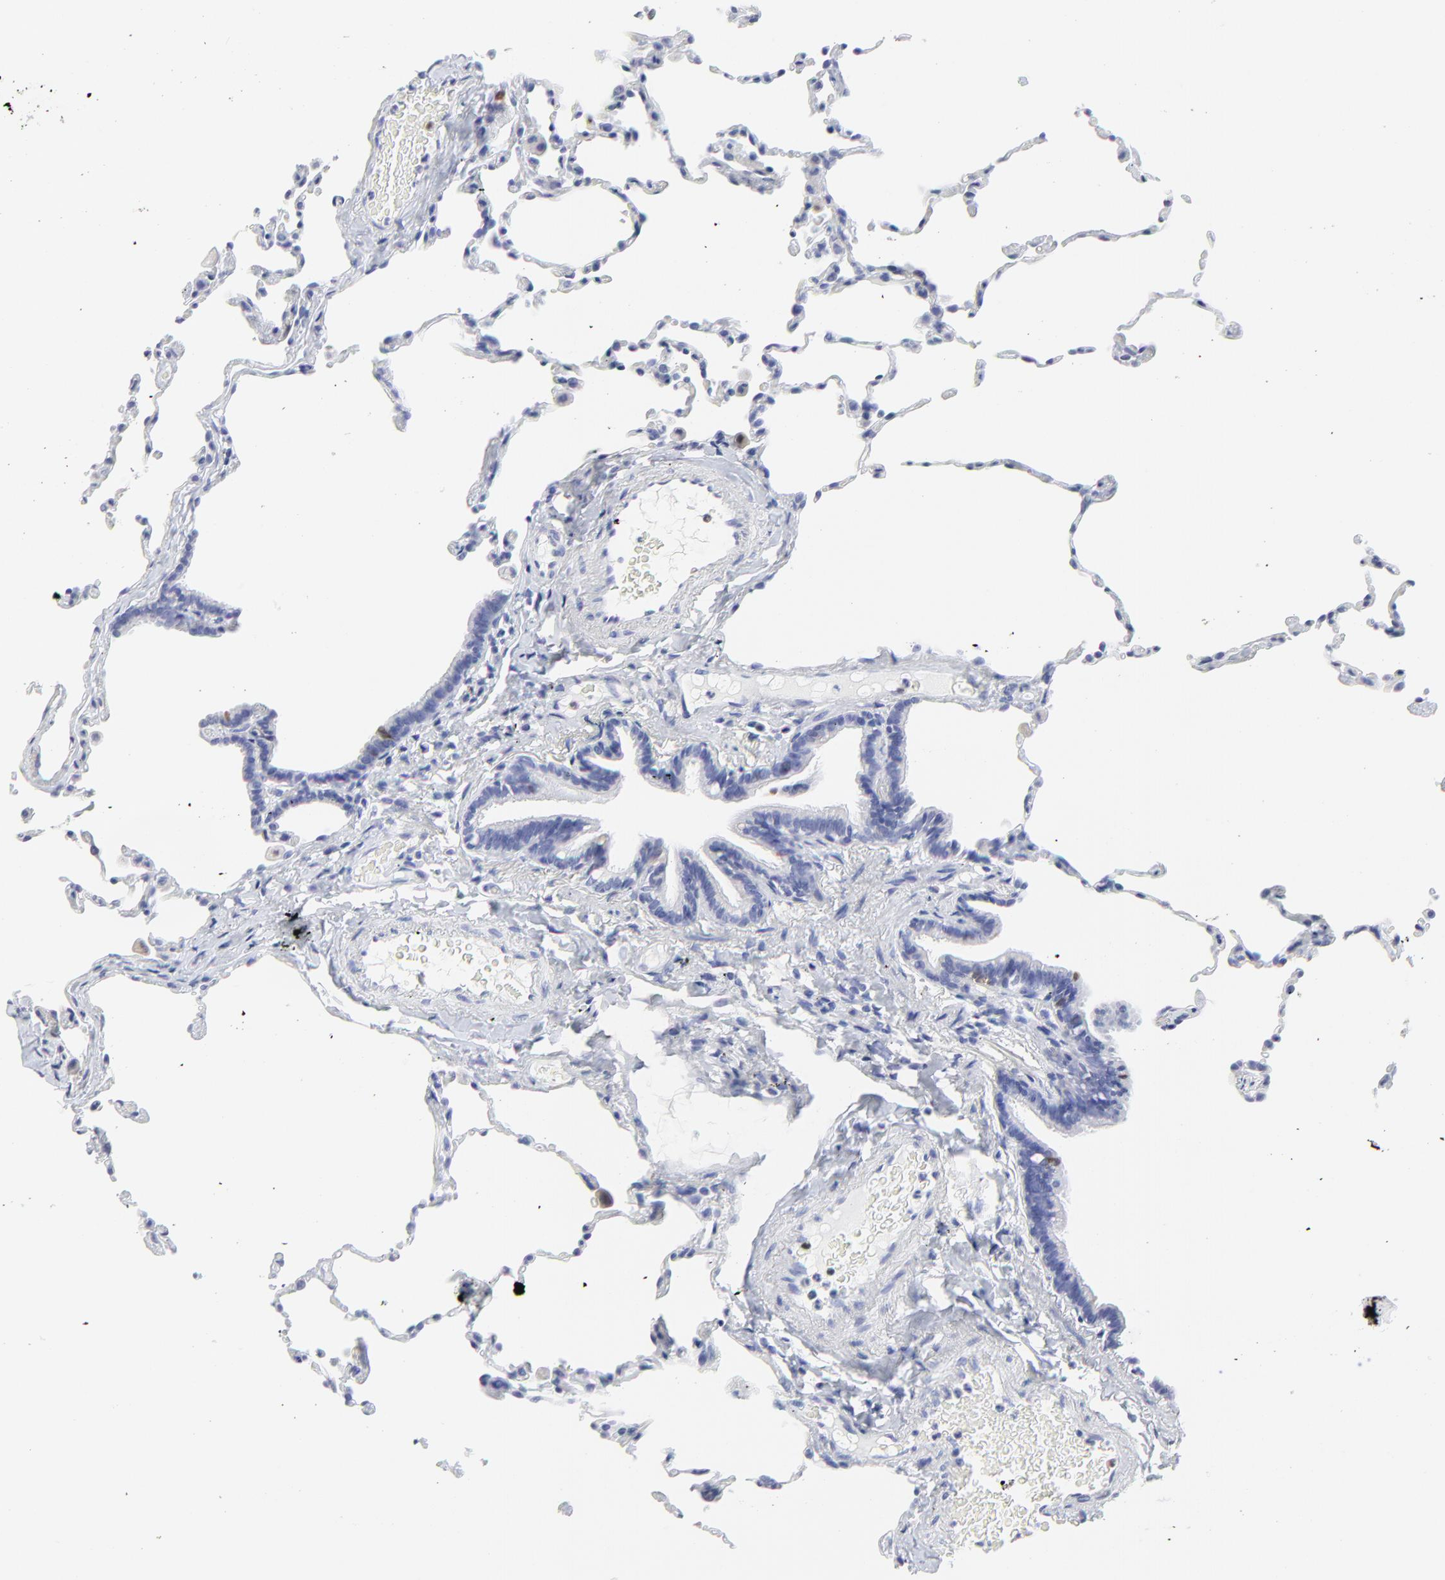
{"staining": {"intensity": "negative", "quantity": "none", "location": "none"}, "tissue": "lung", "cell_type": "Alveolar cells", "image_type": "normal", "snomed": [{"axis": "morphology", "description": "Normal tissue, NOS"}, {"axis": "topography", "description": "Lung"}], "caption": "Immunohistochemical staining of normal human lung shows no significant staining in alveolar cells. (DAB immunohistochemistry with hematoxylin counter stain).", "gene": "NCAPH", "patient": {"sex": "female", "age": 61}}